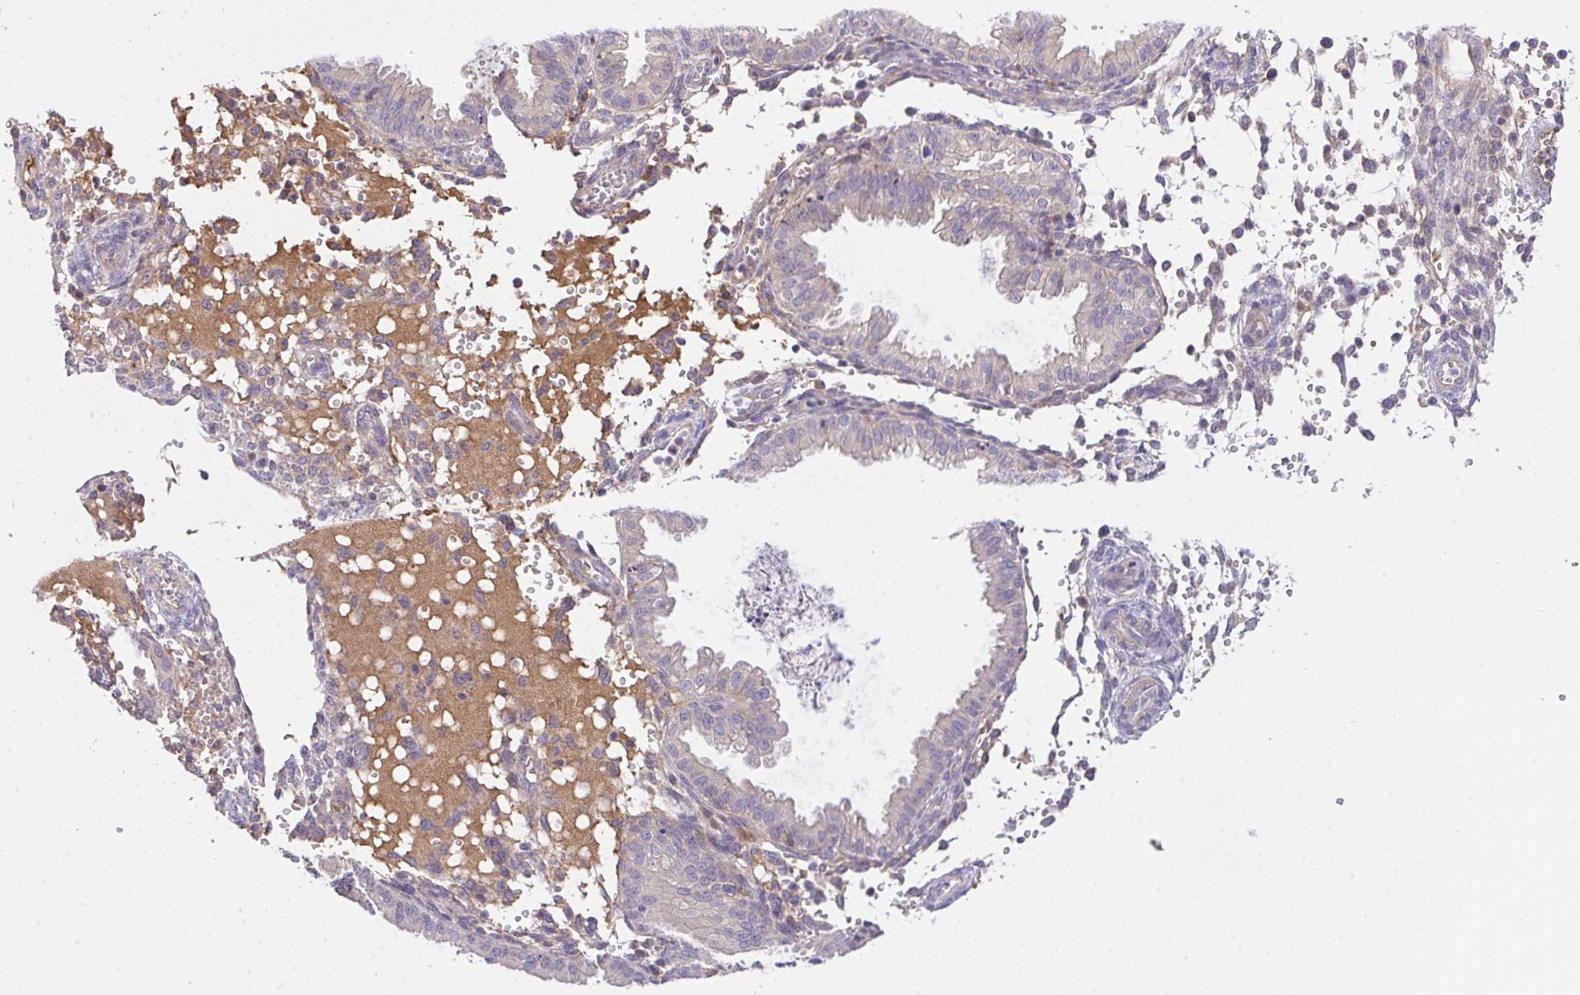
{"staining": {"intensity": "negative", "quantity": "none", "location": "none"}, "tissue": "endometrium", "cell_type": "Cells in endometrial stroma", "image_type": "normal", "snomed": [{"axis": "morphology", "description": "Normal tissue, NOS"}, {"axis": "topography", "description": "Endometrium"}], "caption": "Cells in endometrial stroma are negative for protein expression in normal human endometrium. (DAB (3,3'-diaminobenzidine) immunohistochemistry visualized using brightfield microscopy, high magnification).", "gene": "ZNF581", "patient": {"sex": "female", "age": 33}}